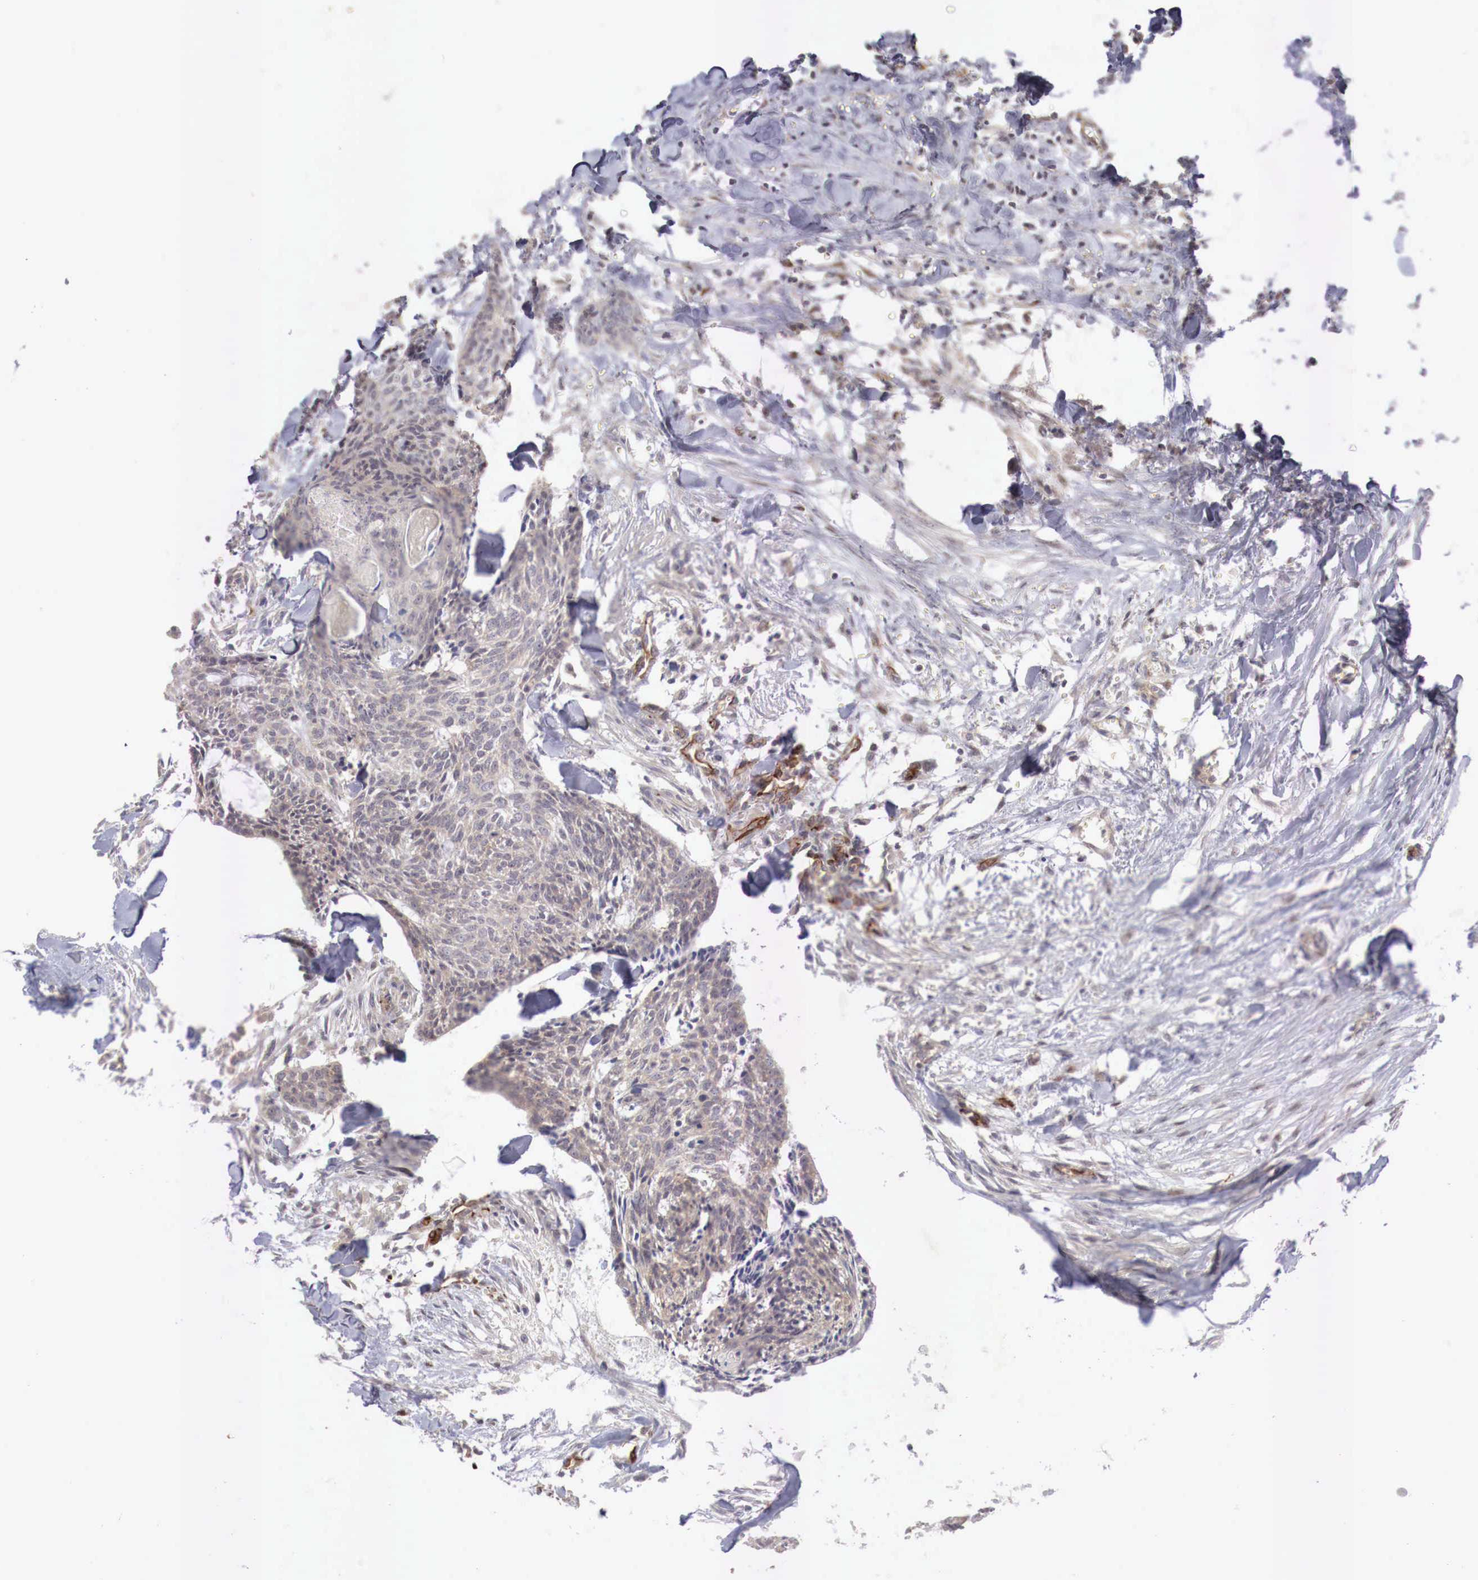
{"staining": {"intensity": "negative", "quantity": "none", "location": "none"}, "tissue": "head and neck cancer", "cell_type": "Tumor cells", "image_type": "cancer", "snomed": [{"axis": "morphology", "description": "Squamous cell carcinoma, NOS"}, {"axis": "topography", "description": "Salivary gland"}, {"axis": "topography", "description": "Head-Neck"}], "caption": "This is an IHC photomicrograph of human head and neck cancer. There is no expression in tumor cells.", "gene": "WT1", "patient": {"sex": "male", "age": 70}}